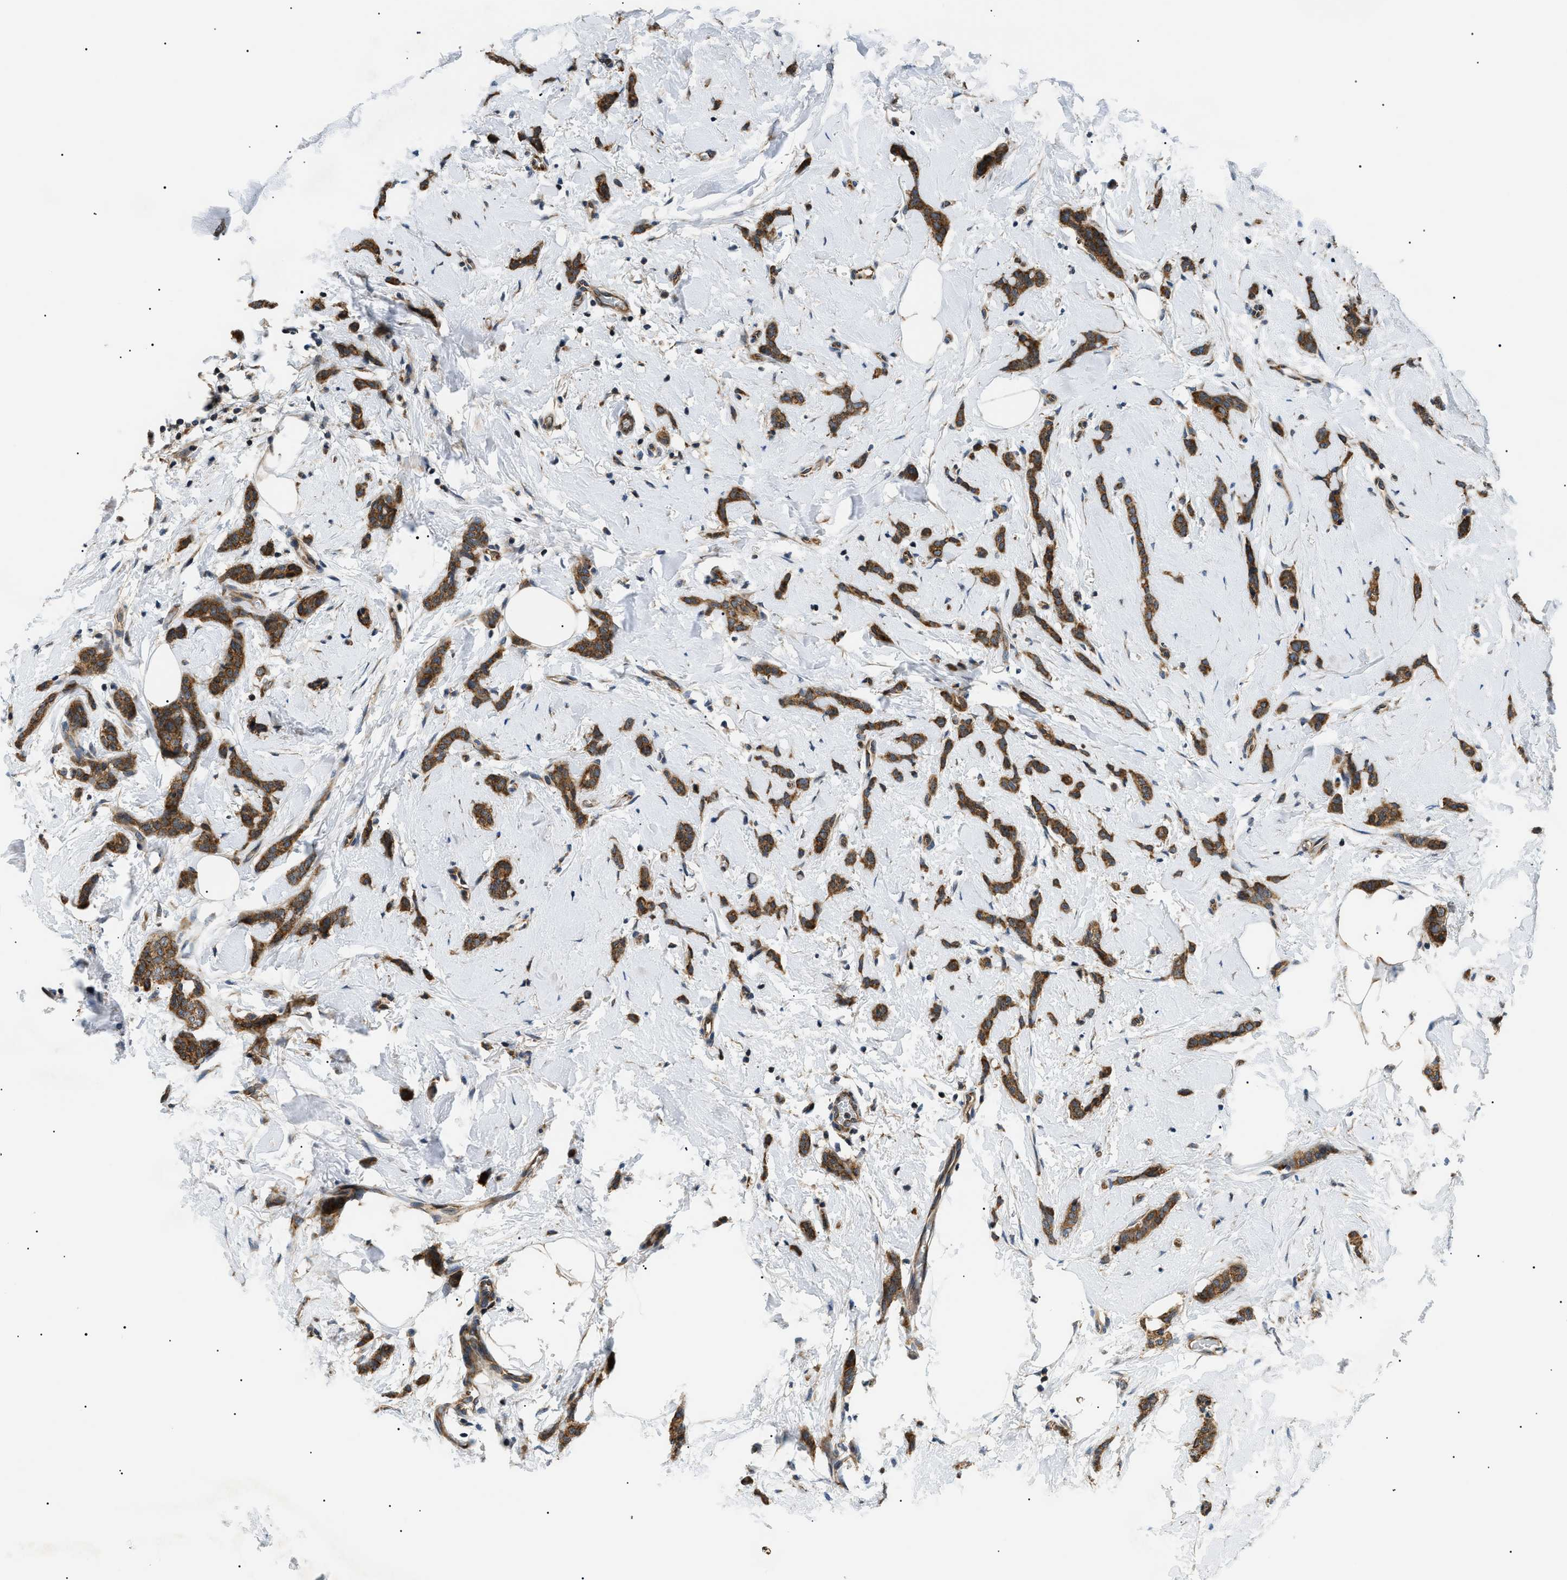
{"staining": {"intensity": "moderate", "quantity": ">75%", "location": "cytoplasmic/membranous"}, "tissue": "breast cancer", "cell_type": "Tumor cells", "image_type": "cancer", "snomed": [{"axis": "morphology", "description": "Lobular carcinoma"}, {"axis": "topography", "description": "Skin"}, {"axis": "topography", "description": "Breast"}], "caption": "Breast lobular carcinoma stained with a protein marker exhibits moderate staining in tumor cells.", "gene": "SRPK1", "patient": {"sex": "female", "age": 46}}